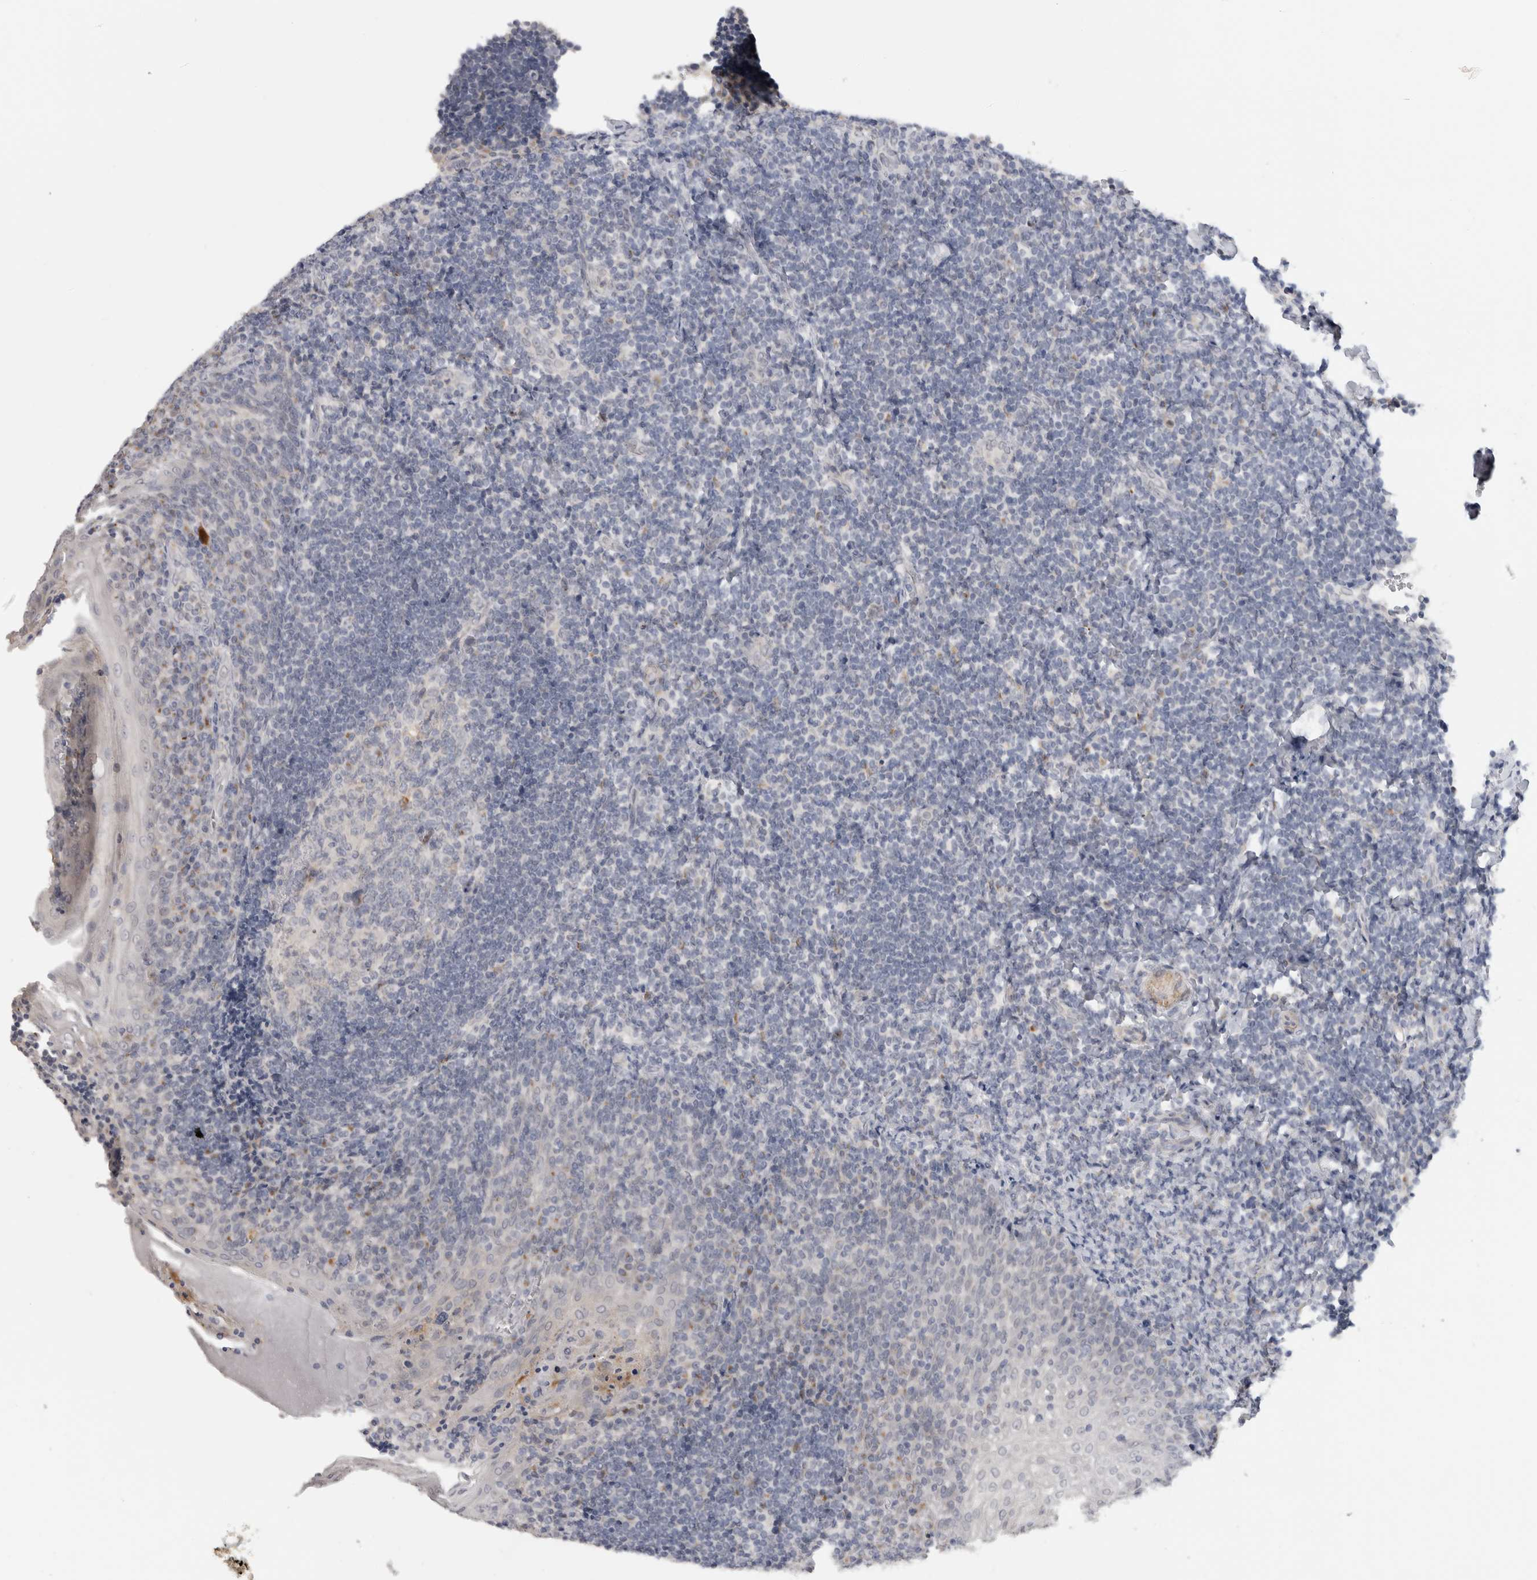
{"staining": {"intensity": "negative", "quantity": "none", "location": "none"}, "tissue": "tonsil", "cell_type": "Germinal center cells", "image_type": "normal", "snomed": [{"axis": "morphology", "description": "Normal tissue, NOS"}, {"axis": "topography", "description": "Tonsil"}], "caption": "IHC of benign human tonsil demonstrates no positivity in germinal center cells. The staining is performed using DAB (3,3'-diaminobenzidine) brown chromogen with nuclei counter-stained in using hematoxylin.", "gene": "MGAT1", "patient": {"sex": "male", "age": 27}}